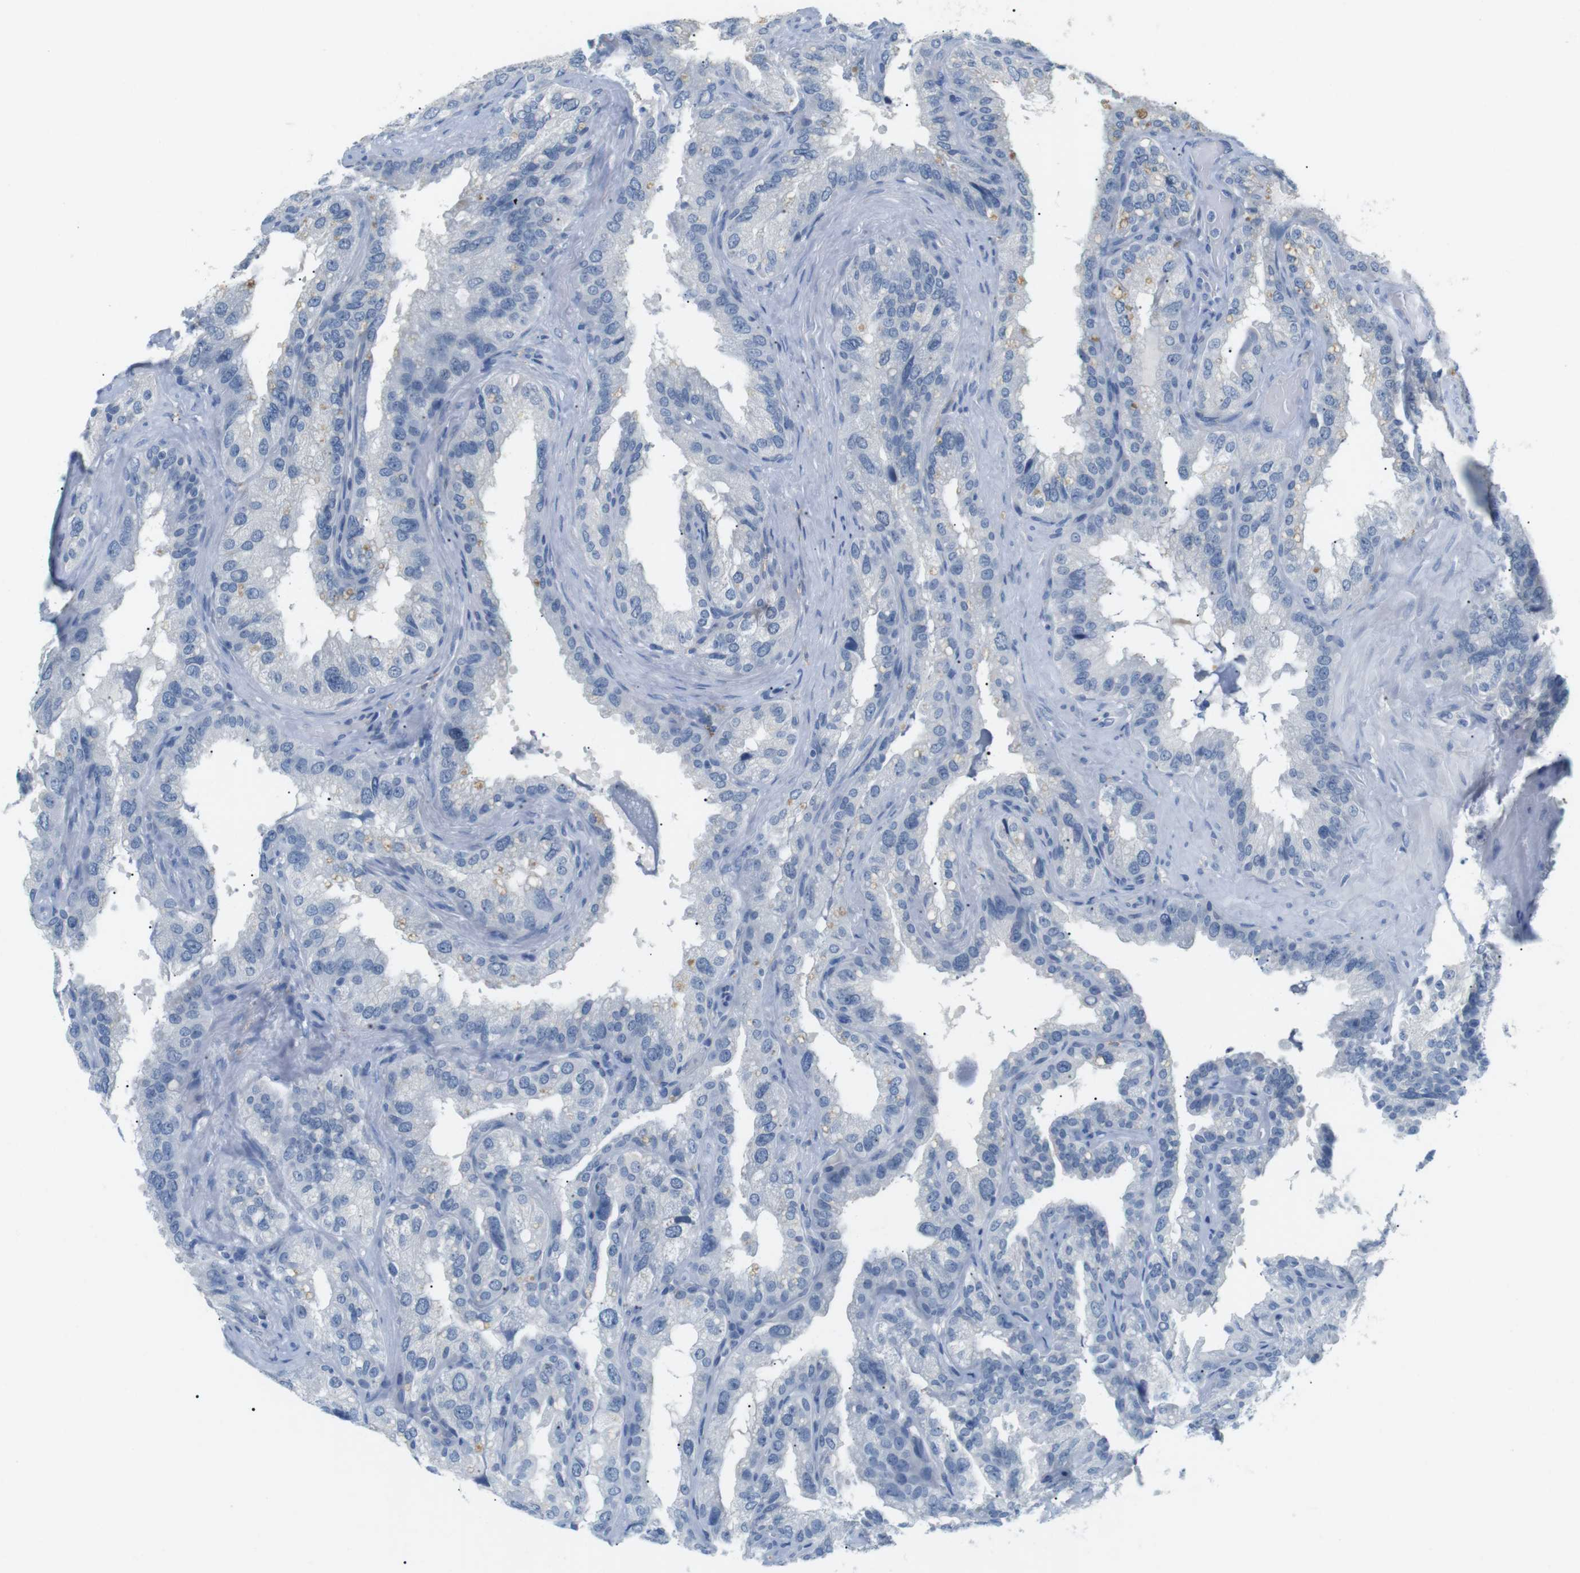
{"staining": {"intensity": "weak", "quantity": "<25%", "location": "cytoplasmic/membranous"}, "tissue": "seminal vesicle", "cell_type": "Glandular cells", "image_type": "normal", "snomed": [{"axis": "morphology", "description": "Normal tissue, NOS"}, {"axis": "topography", "description": "Seminal veicle"}], "caption": "This photomicrograph is of unremarkable seminal vesicle stained with immunohistochemistry to label a protein in brown with the nuclei are counter-stained blue. There is no staining in glandular cells. (DAB IHC with hematoxylin counter stain).", "gene": "FCGRT", "patient": {"sex": "male", "age": 68}}